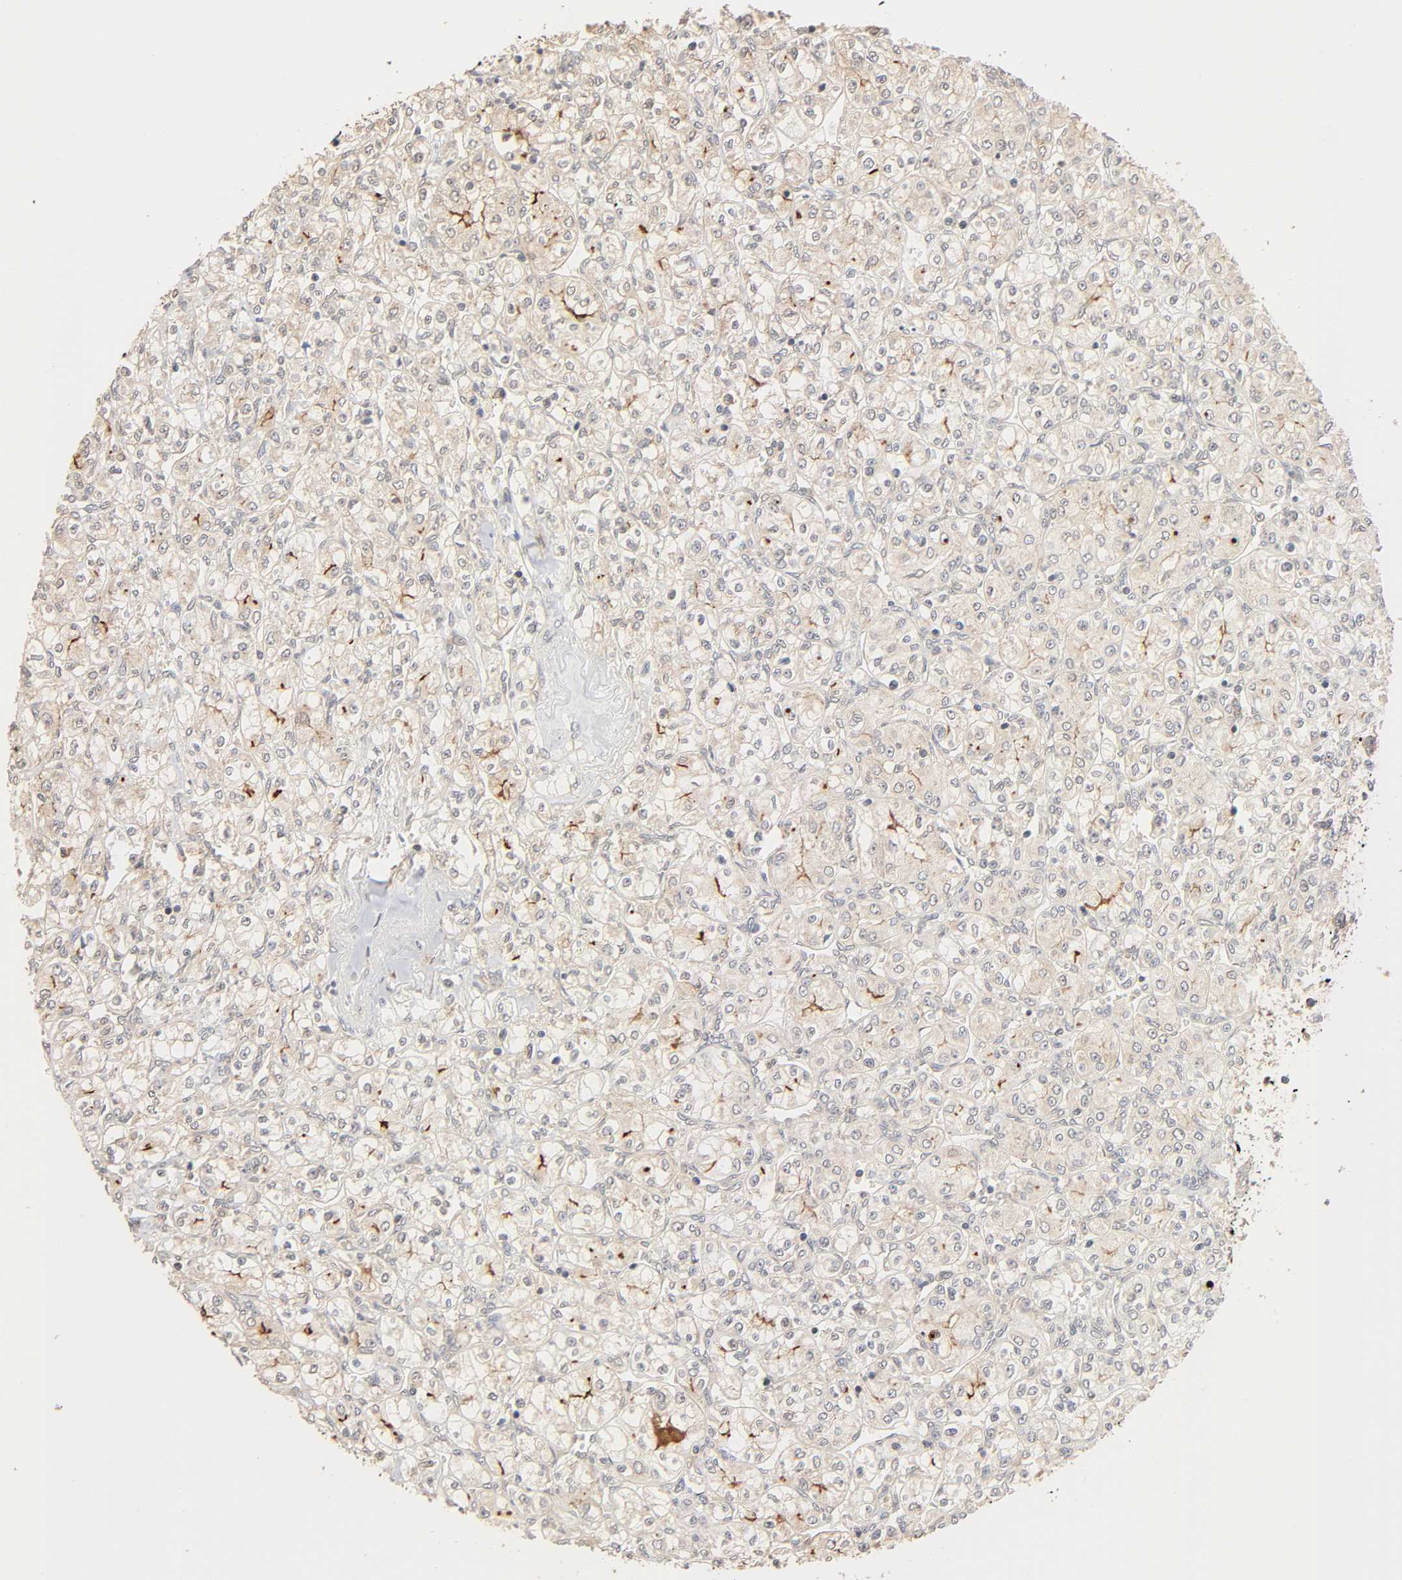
{"staining": {"intensity": "moderate", "quantity": "25%-75%", "location": "cytoplasmic/membranous"}, "tissue": "renal cancer", "cell_type": "Tumor cells", "image_type": "cancer", "snomed": [{"axis": "morphology", "description": "Adenocarcinoma, NOS"}, {"axis": "topography", "description": "Kidney"}], "caption": "Approximately 25%-75% of tumor cells in adenocarcinoma (renal) exhibit moderate cytoplasmic/membranous protein staining as visualized by brown immunohistochemical staining.", "gene": "NEMF", "patient": {"sex": "male", "age": 77}}